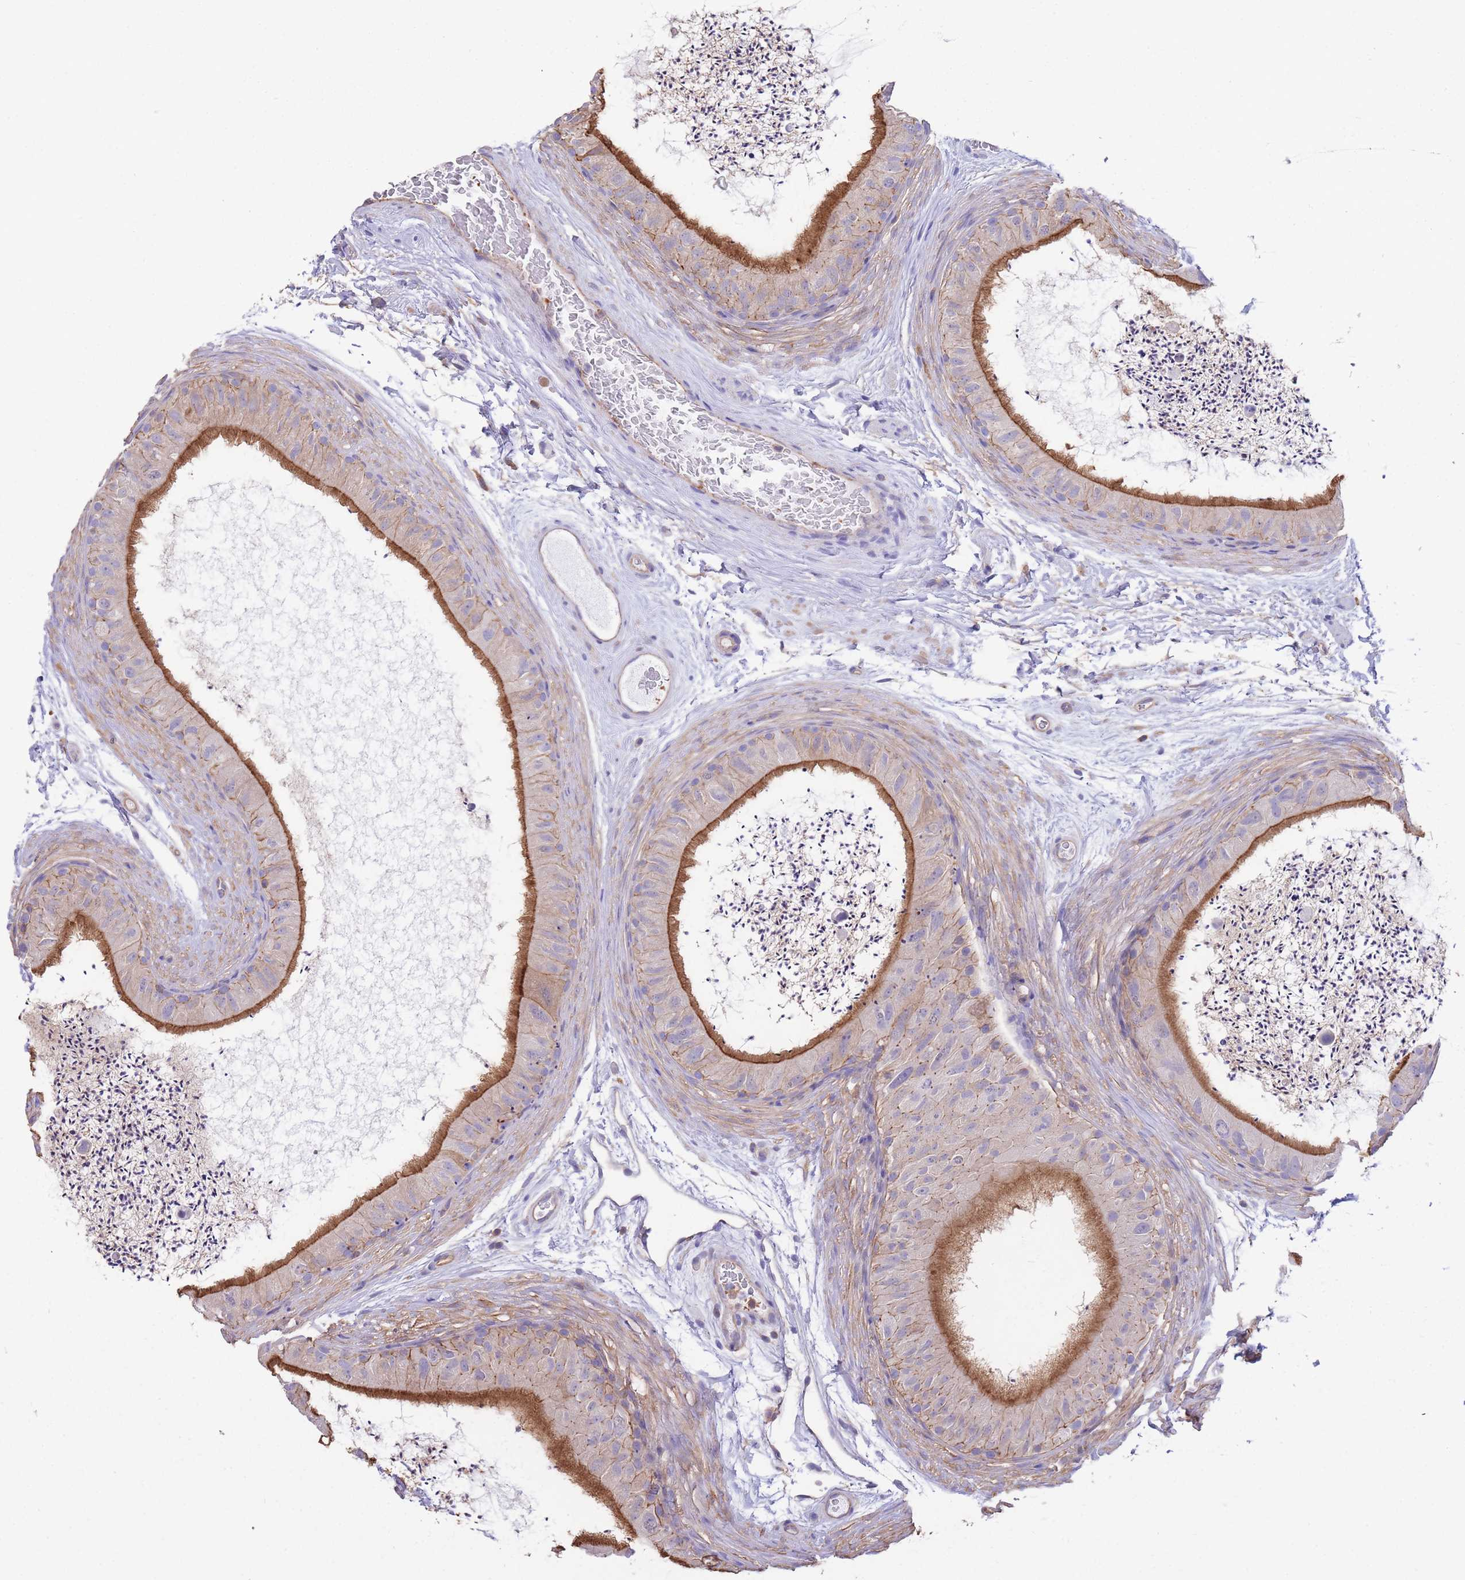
{"staining": {"intensity": "strong", "quantity": ">75%", "location": "cytoplasmic/membranous"}, "tissue": "epididymis", "cell_type": "Glandular cells", "image_type": "normal", "snomed": [{"axis": "morphology", "description": "Normal tissue, NOS"}, {"axis": "topography", "description": "Epididymis"}], "caption": "Epididymis was stained to show a protein in brown. There is high levels of strong cytoplasmic/membranous positivity in about >75% of glandular cells.", "gene": "LRRN4CL", "patient": {"sex": "male", "age": 50}}